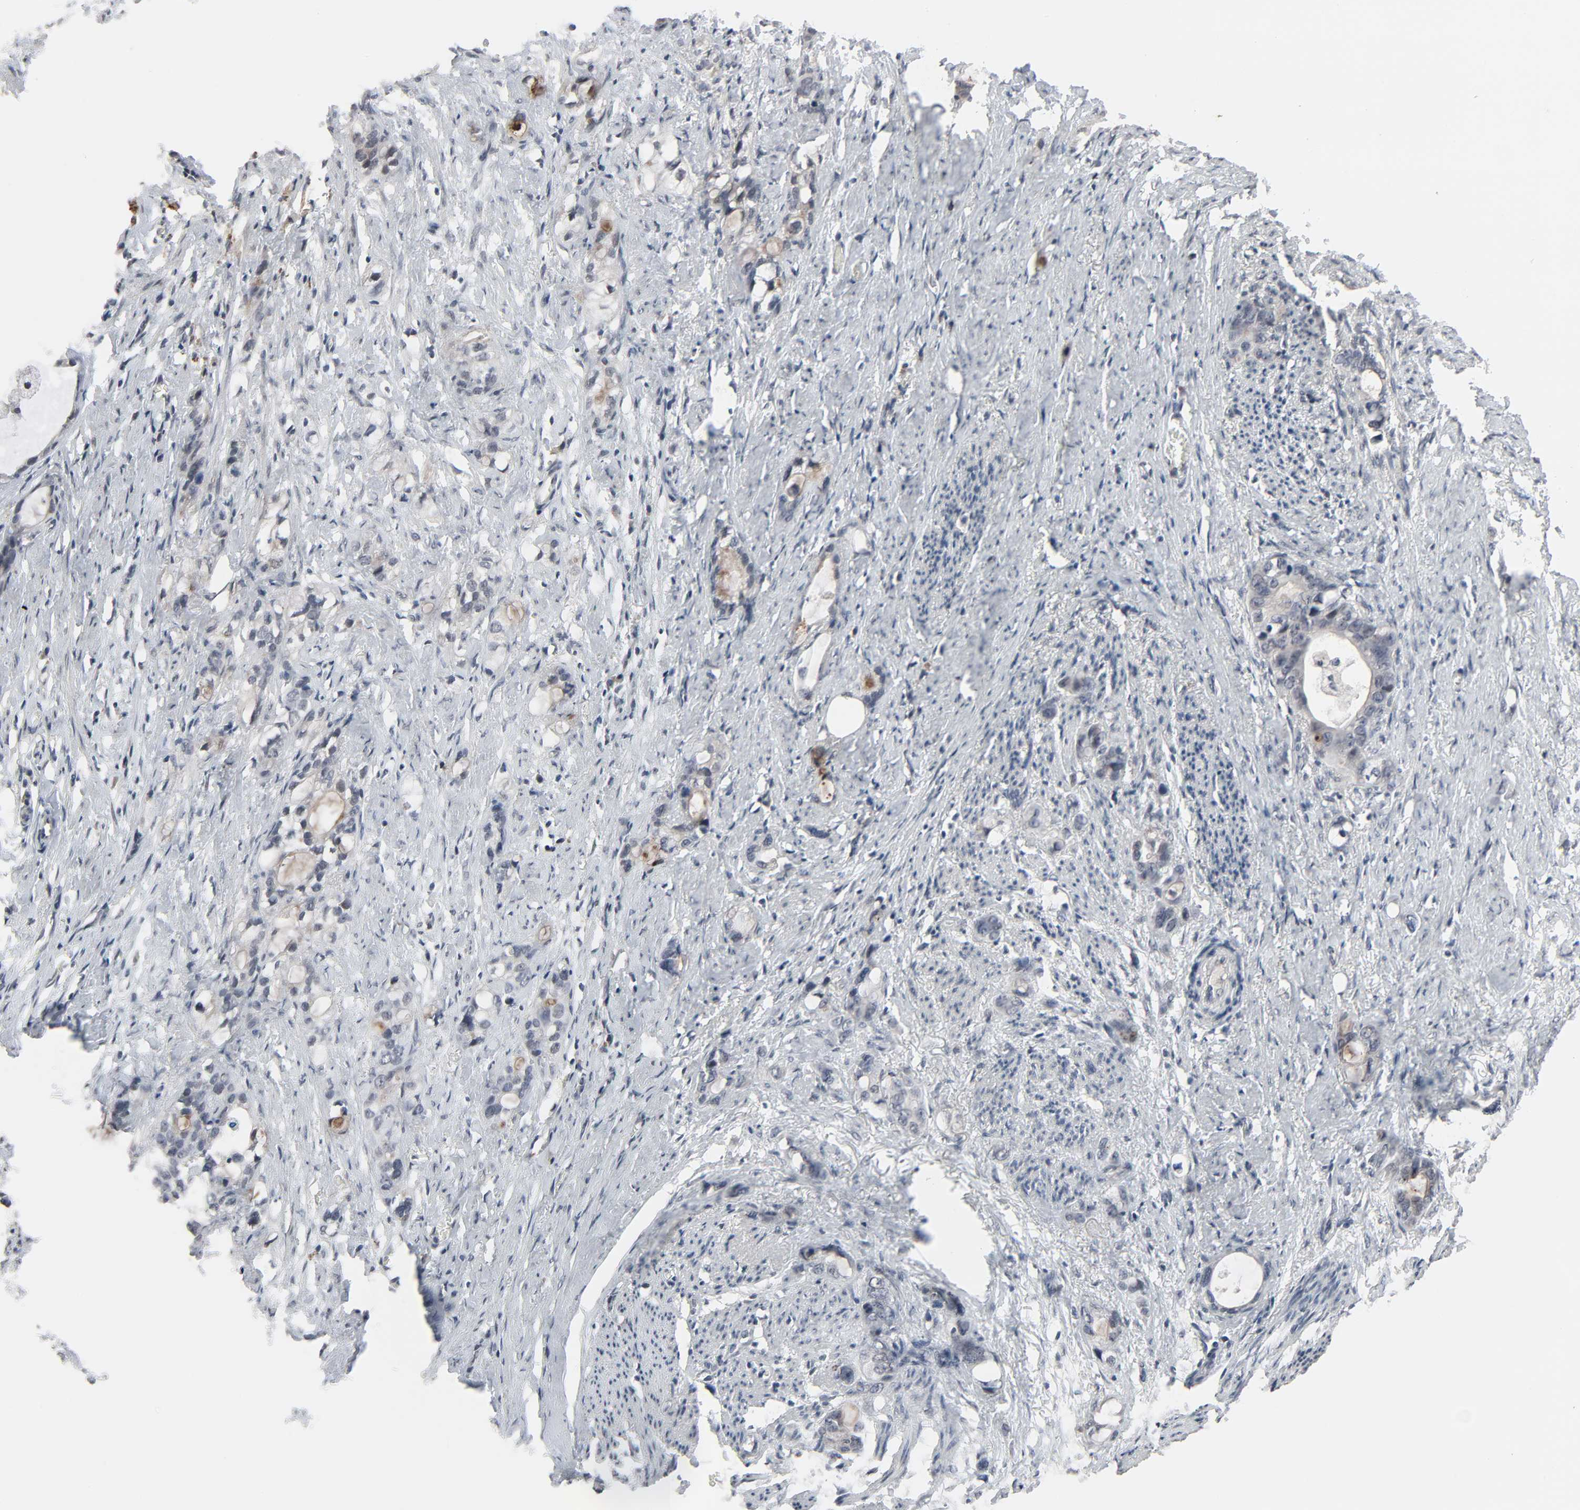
{"staining": {"intensity": "weak", "quantity": "25%-75%", "location": "cytoplasmic/membranous"}, "tissue": "stomach cancer", "cell_type": "Tumor cells", "image_type": "cancer", "snomed": [{"axis": "morphology", "description": "Adenocarcinoma, NOS"}, {"axis": "topography", "description": "Stomach"}], "caption": "There is low levels of weak cytoplasmic/membranous positivity in tumor cells of stomach cancer (adenocarcinoma), as demonstrated by immunohistochemical staining (brown color).", "gene": "MT3", "patient": {"sex": "female", "age": 75}}